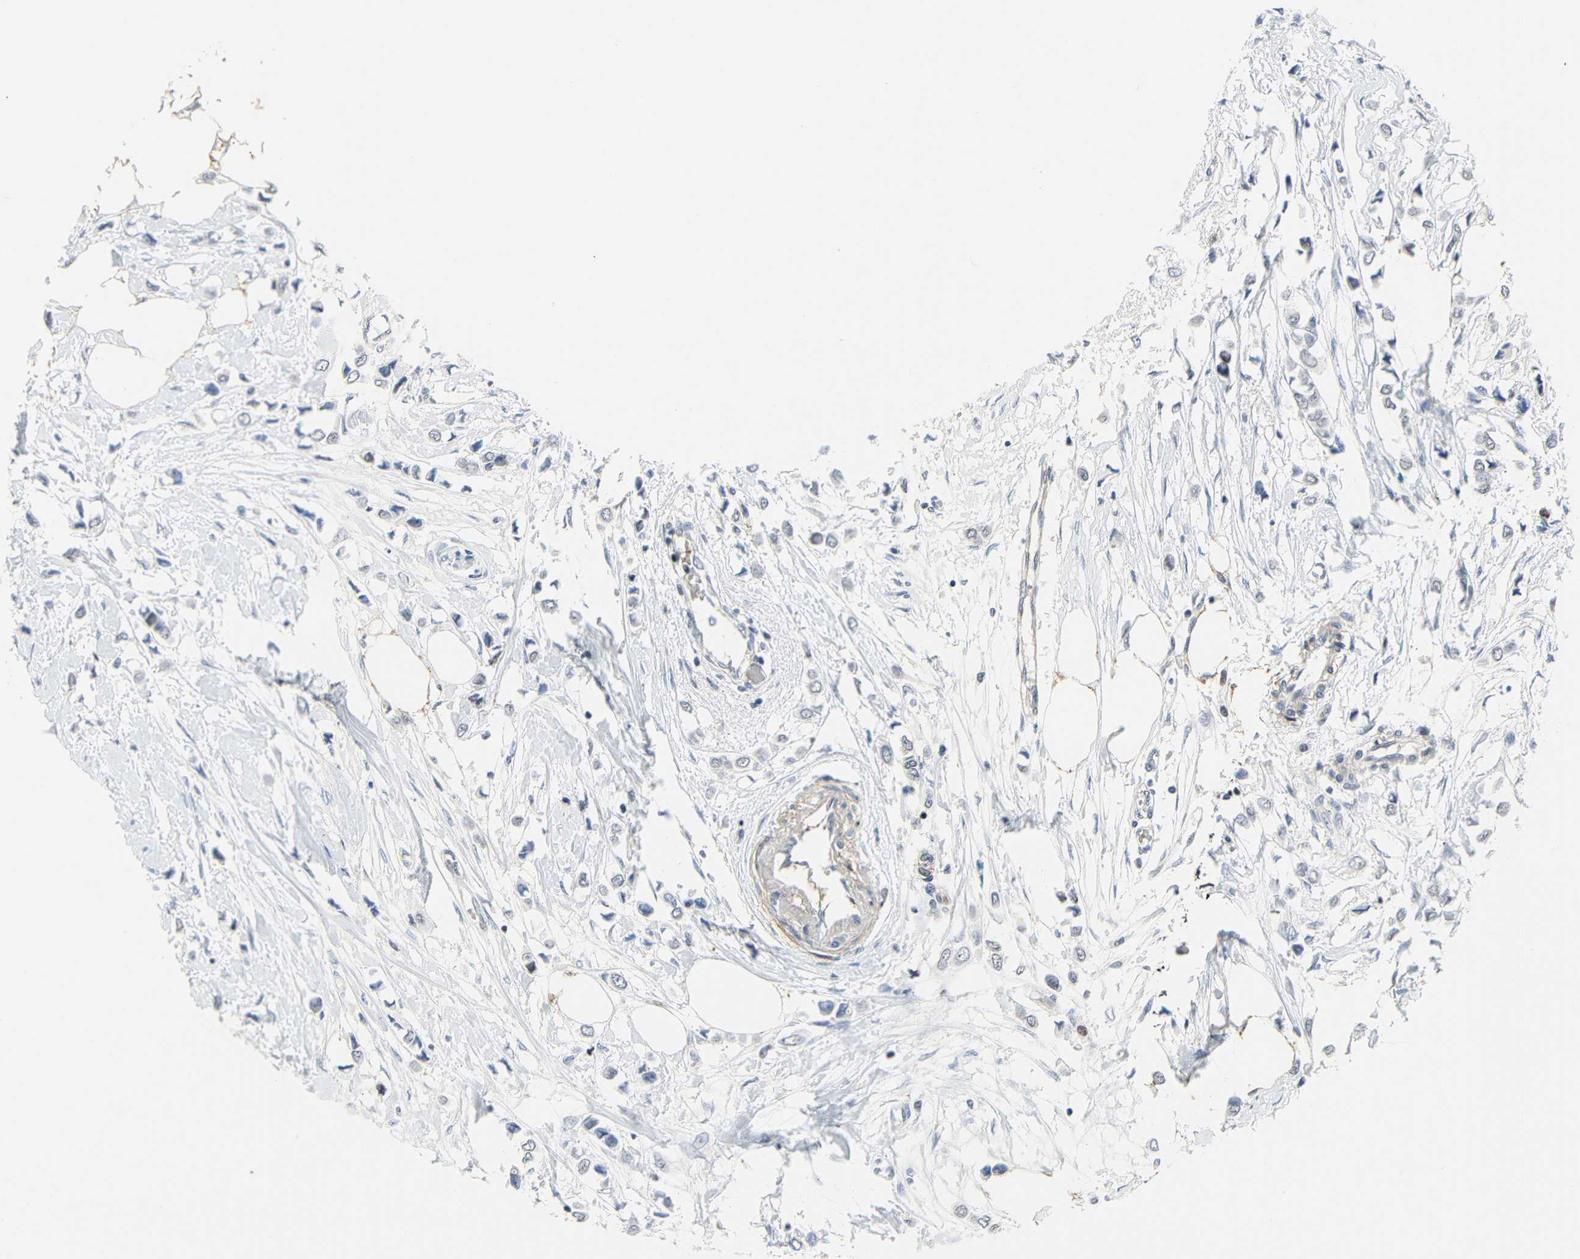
{"staining": {"intensity": "negative", "quantity": "none", "location": "none"}, "tissue": "breast cancer", "cell_type": "Tumor cells", "image_type": "cancer", "snomed": [{"axis": "morphology", "description": "Lobular carcinoma"}, {"axis": "topography", "description": "Breast"}], "caption": "Histopathology image shows no protein staining in tumor cells of breast cancer (lobular carcinoma) tissue.", "gene": "IMPG2", "patient": {"sex": "female", "age": 51}}